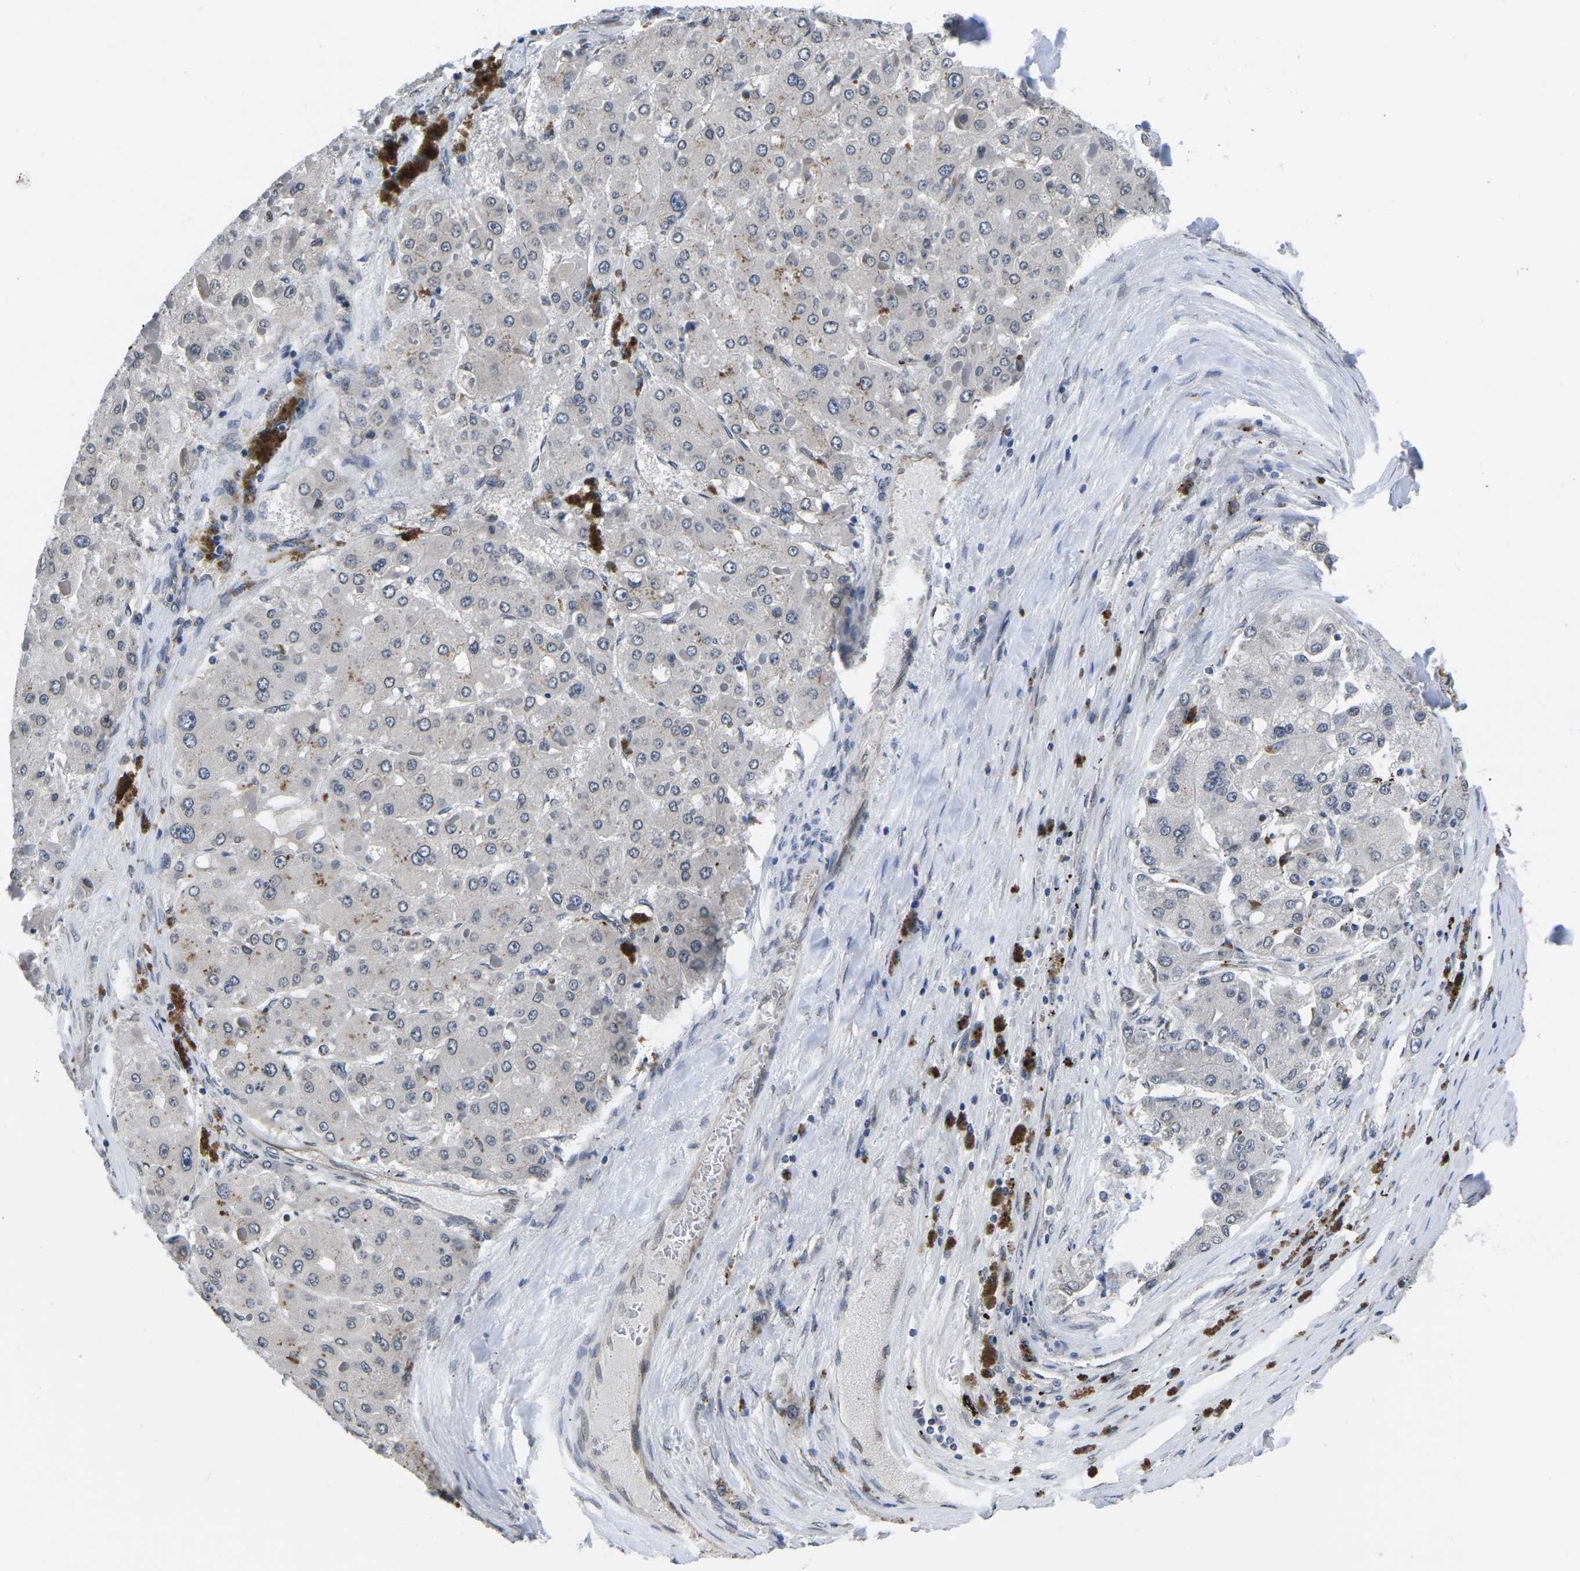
{"staining": {"intensity": "negative", "quantity": "none", "location": "none"}, "tissue": "liver cancer", "cell_type": "Tumor cells", "image_type": "cancer", "snomed": [{"axis": "morphology", "description": "Carcinoma, Hepatocellular, NOS"}, {"axis": "topography", "description": "Liver"}], "caption": "Tumor cells are negative for brown protein staining in hepatocellular carcinoma (liver).", "gene": "SNX10", "patient": {"sex": "female", "age": 73}}